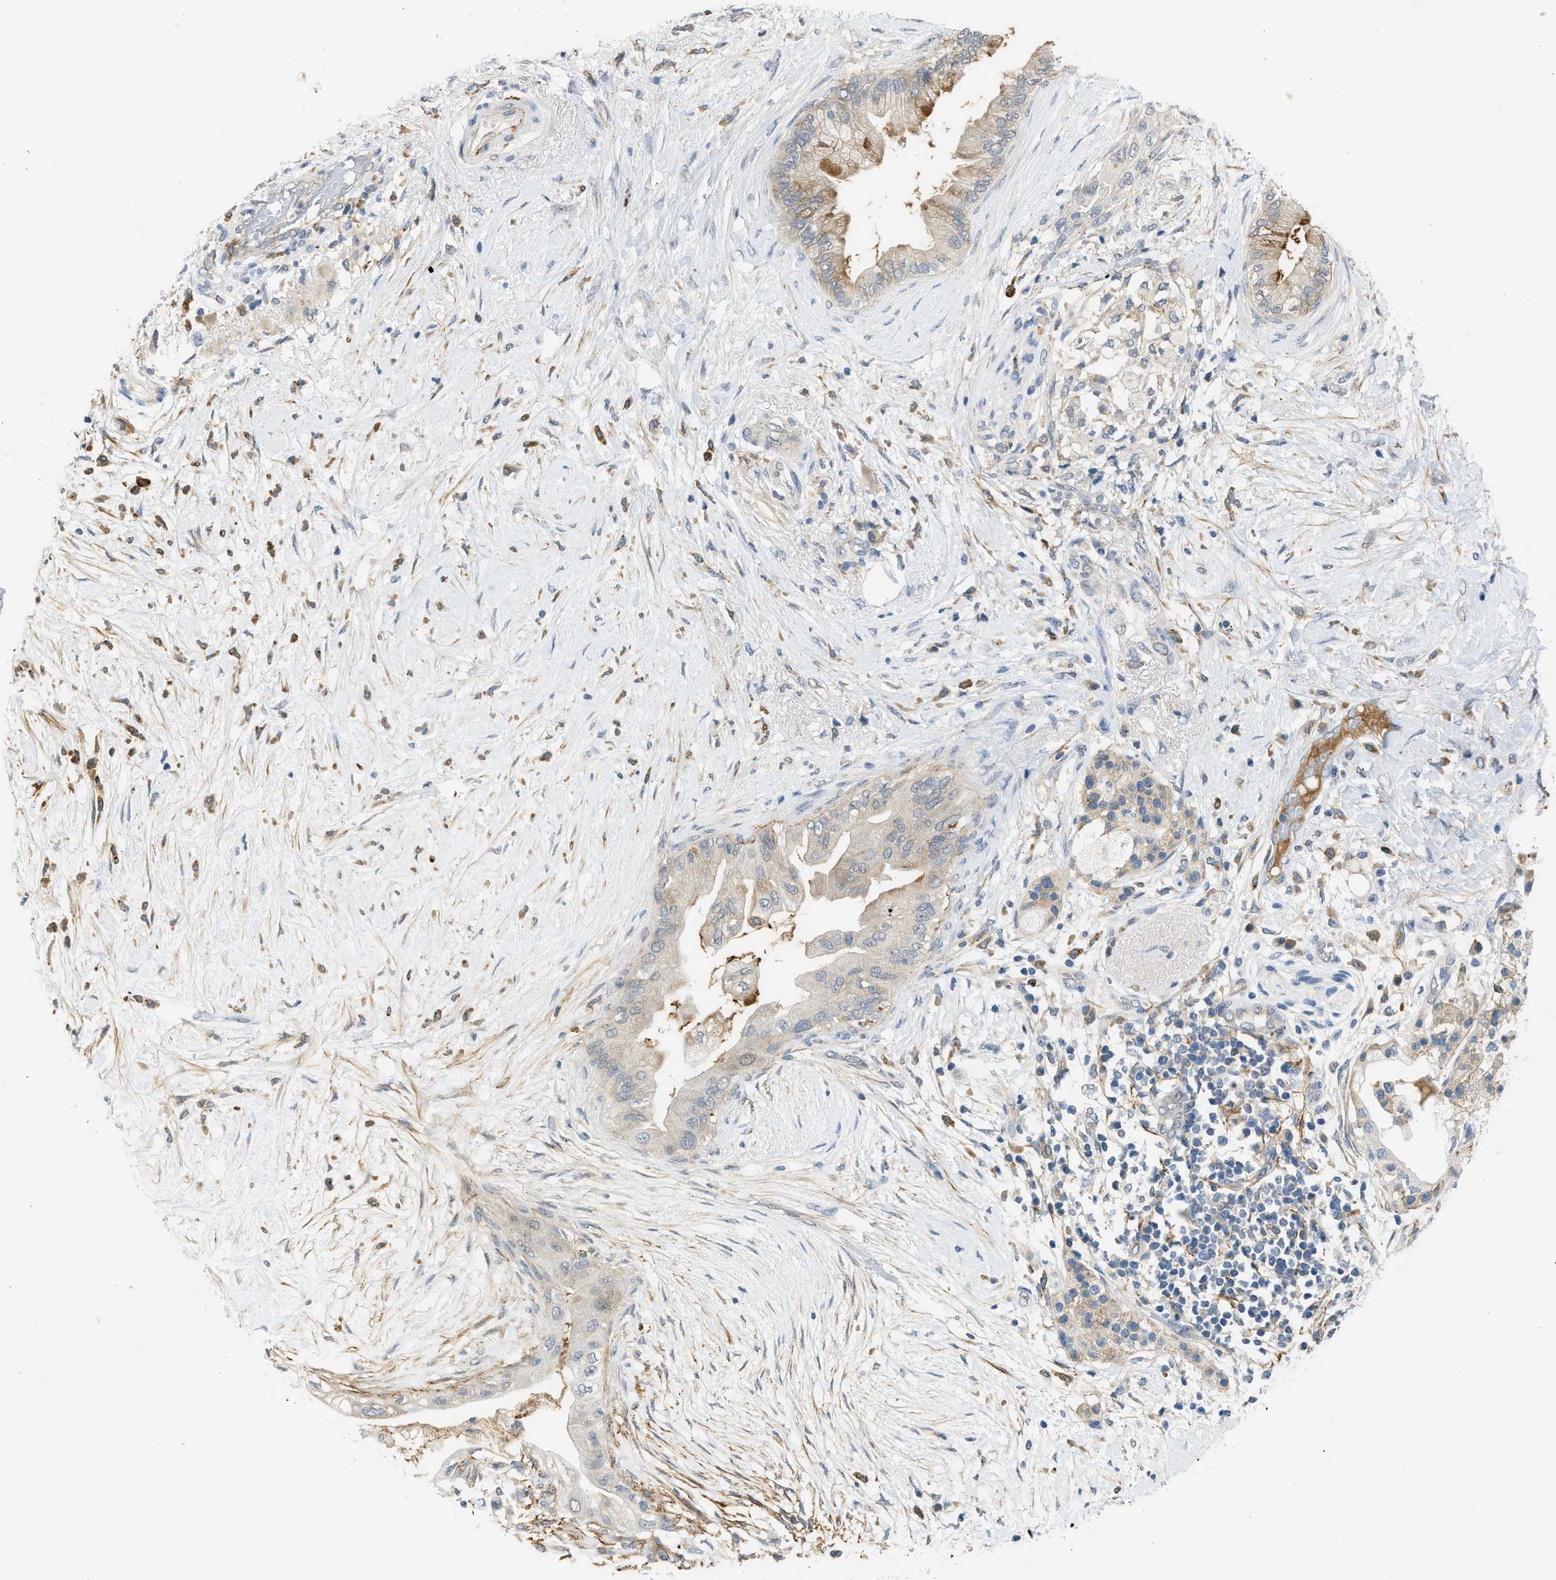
{"staining": {"intensity": "moderate", "quantity": "<25%", "location": "cytoplasmic/membranous"}, "tissue": "pancreatic cancer", "cell_type": "Tumor cells", "image_type": "cancer", "snomed": [{"axis": "morphology", "description": "Normal tissue, NOS"}, {"axis": "morphology", "description": "Adenocarcinoma, NOS"}, {"axis": "topography", "description": "Pancreas"}, {"axis": "topography", "description": "Duodenum"}], "caption": "The photomicrograph reveals a brown stain indicating the presence of a protein in the cytoplasmic/membranous of tumor cells in pancreatic adenocarcinoma.", "gene": "RHBDF2", "patient": {"sex": "female", "age": 60}}